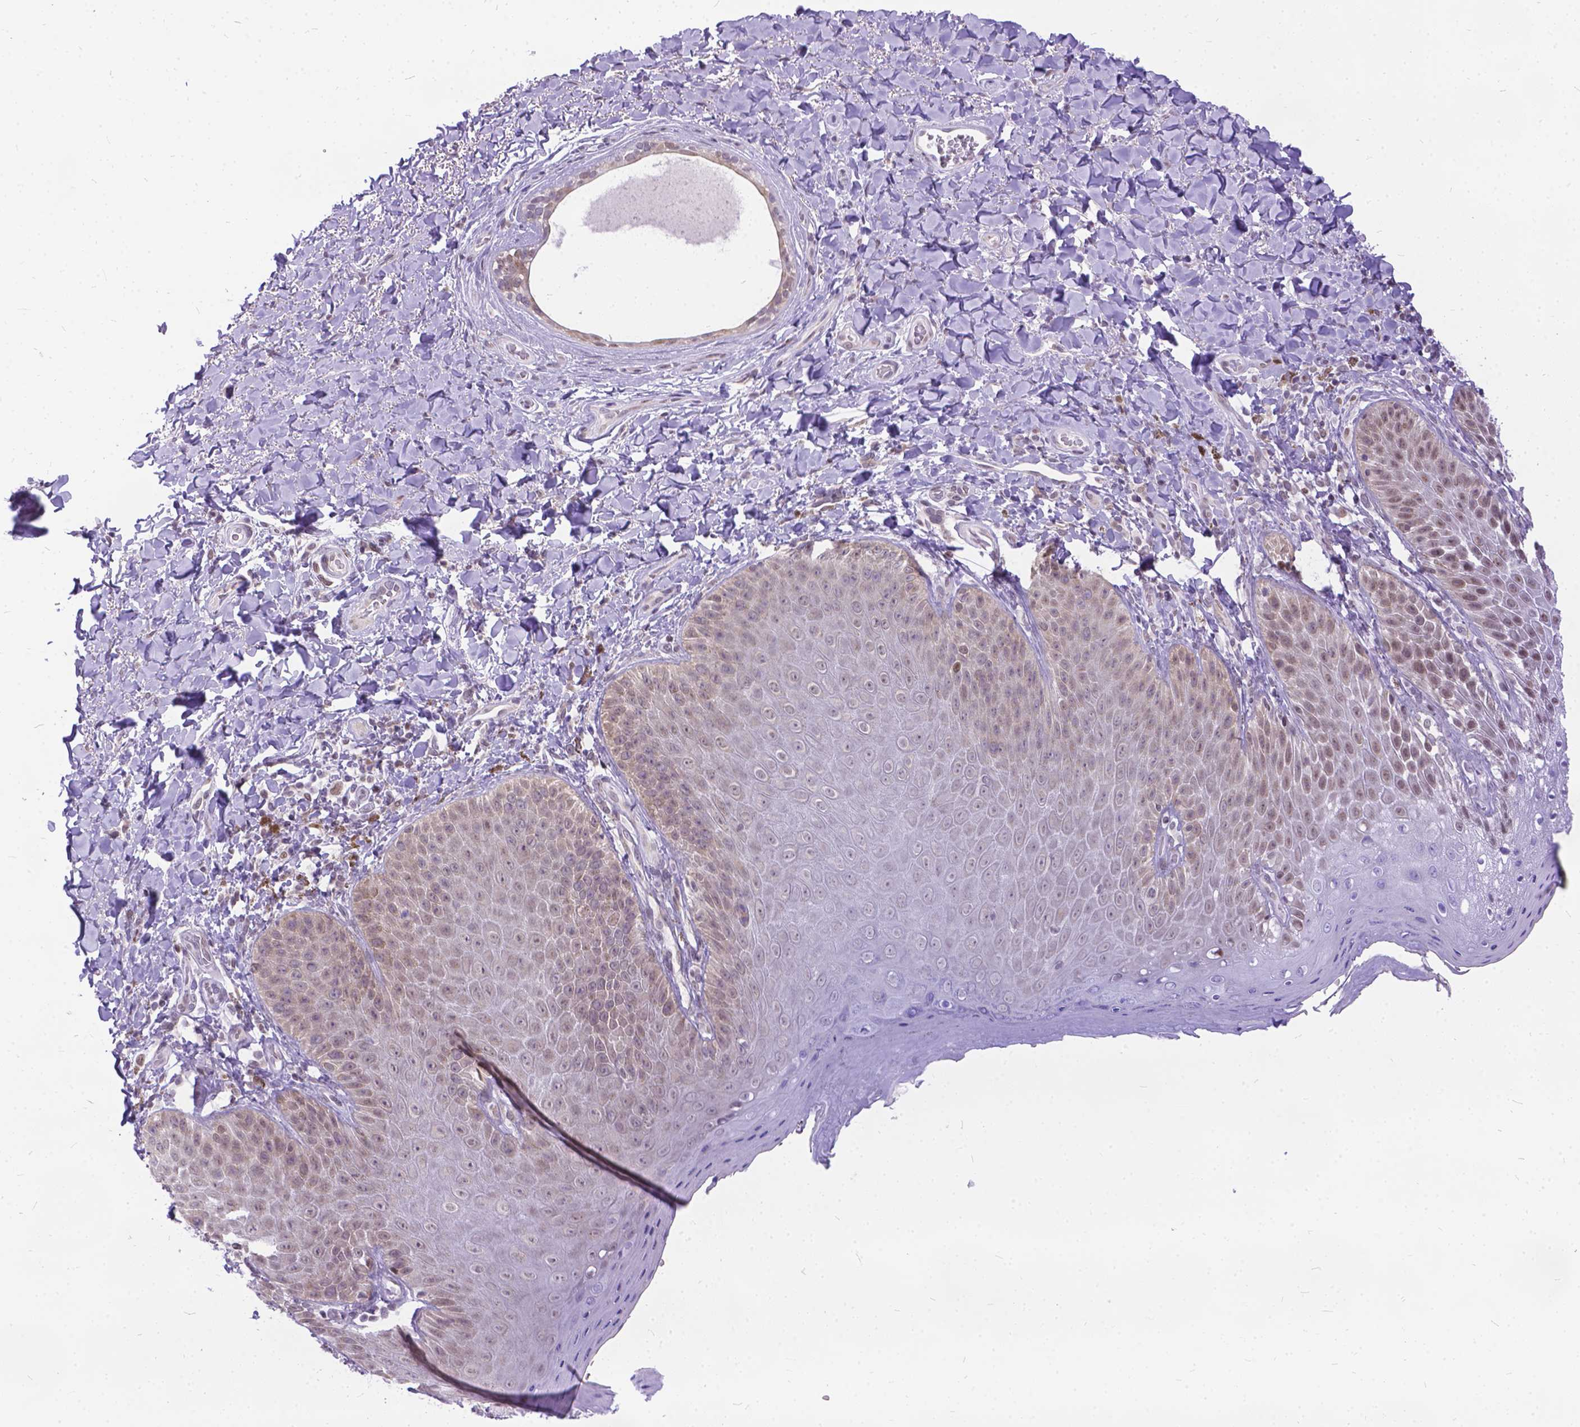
{"staining": {"intensity": "weak", "quantity": "<25%", "location": "nuclear"}, "tissue": "skin", "cell_type": "Epidermal cells", "image_type": "normal", "snomed": [{"axis": "morphology", "description": "Normal tissue, NOS"}, {"axis": "topography", "description": "Anal"}], "caption": "Skin was stained to show a protein in brown. There is no significant staining in epidermal cells. (DAB immunohistochemistry (IHC) visualized using brightfield microscopy, high magnification).", "gene": "FAM124B", "patient": {"sex": "male", "age": 53}}